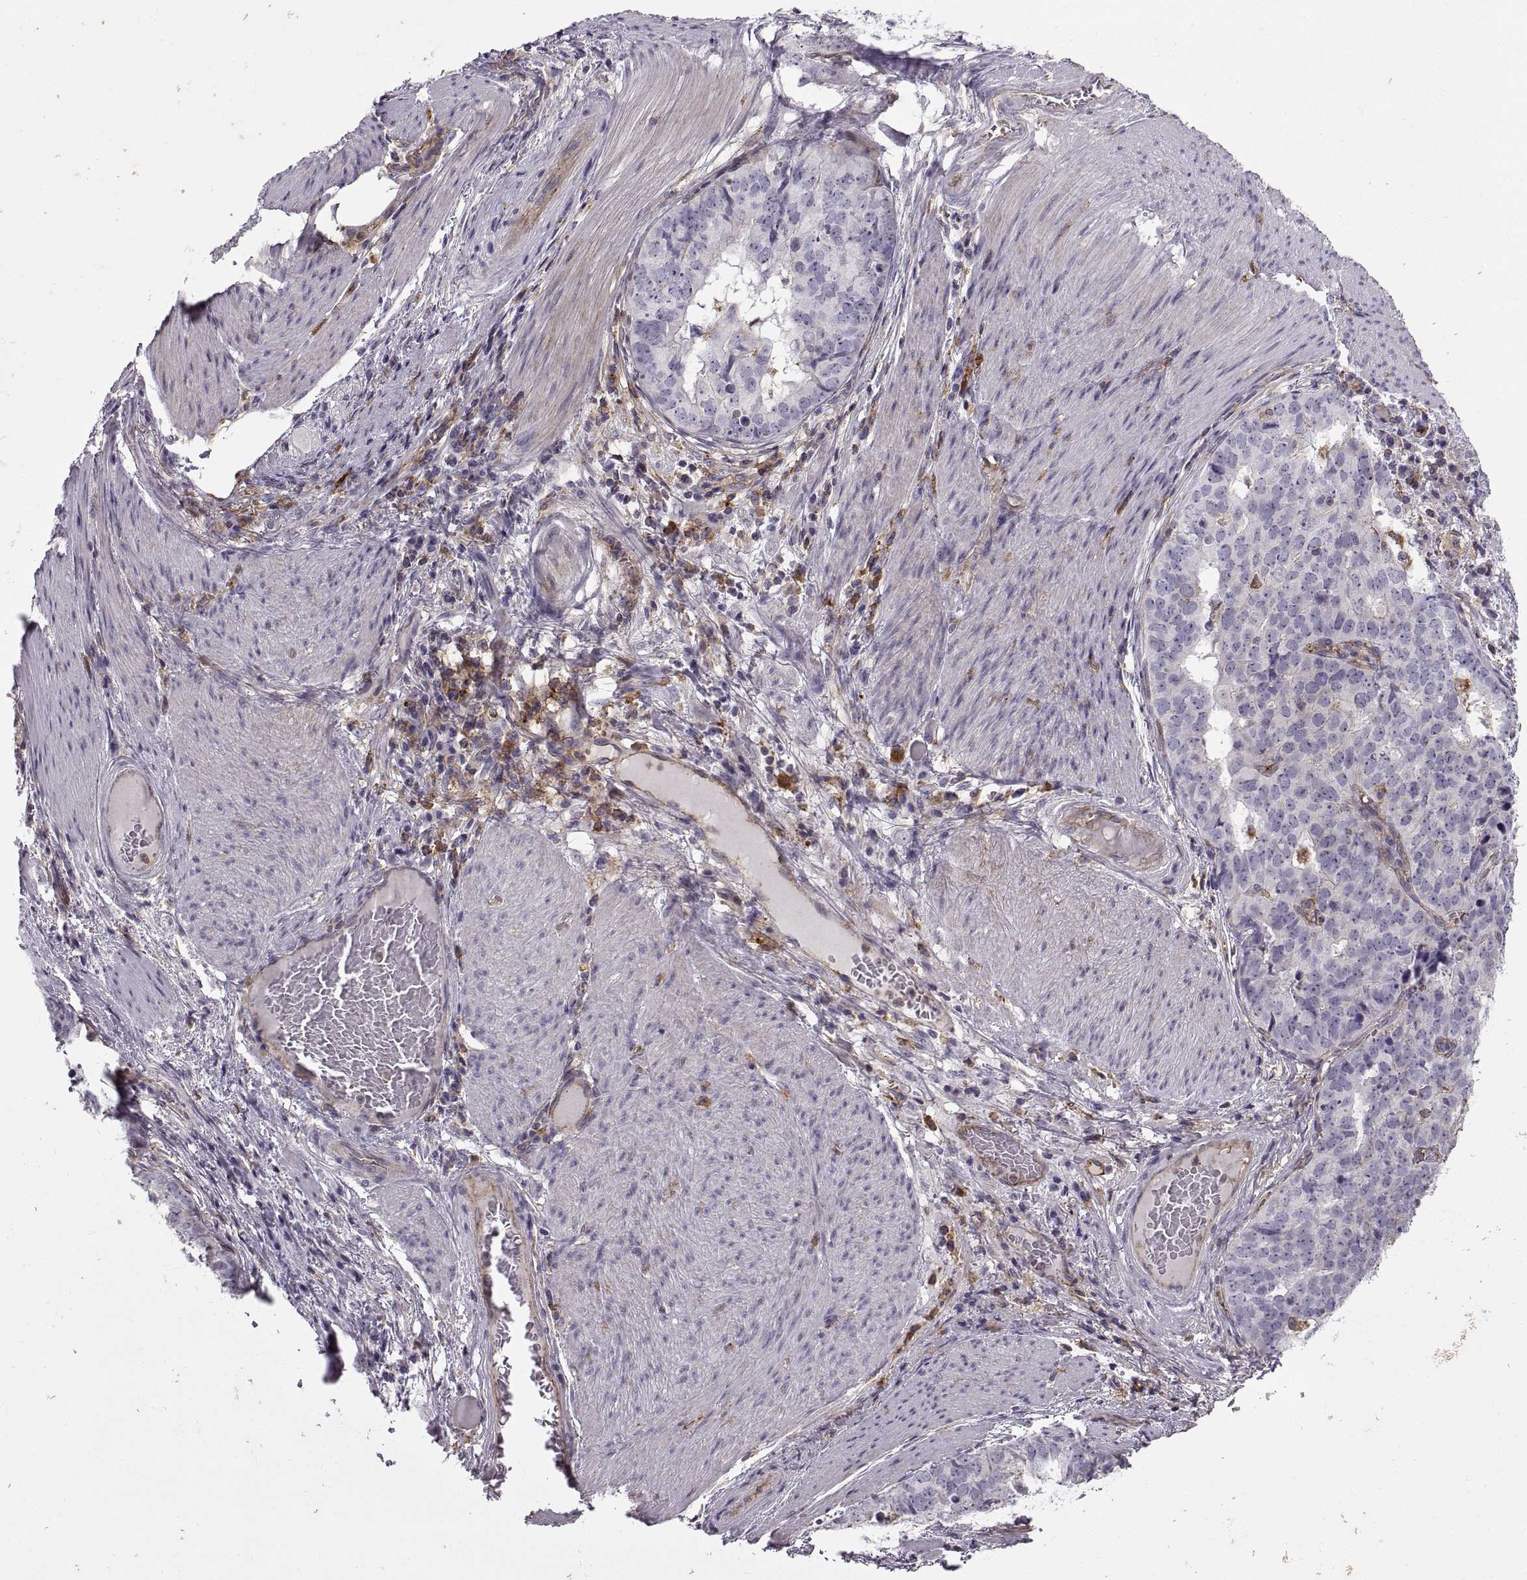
{"staining": {"intensity": "negative", "quantity": "none", "location": "none"}, "tissue": "stomach cancer", "cell_type": "Tumor cells", "image_type": "cancer", "snomed": [{"axis": "morphology", "description": "Adenocarcinoma, NOS"}, {"axis": "topography", "description": "Stomach"}], "caption": "This histopathology image is of stomach adenocarcinoma stained with IHC to label a protein in brown with the nuclei are counter-stained blue. There is no expression in tumor cells.", "gene": "RALB", "patient": {"sex": "male", "age": 69}}